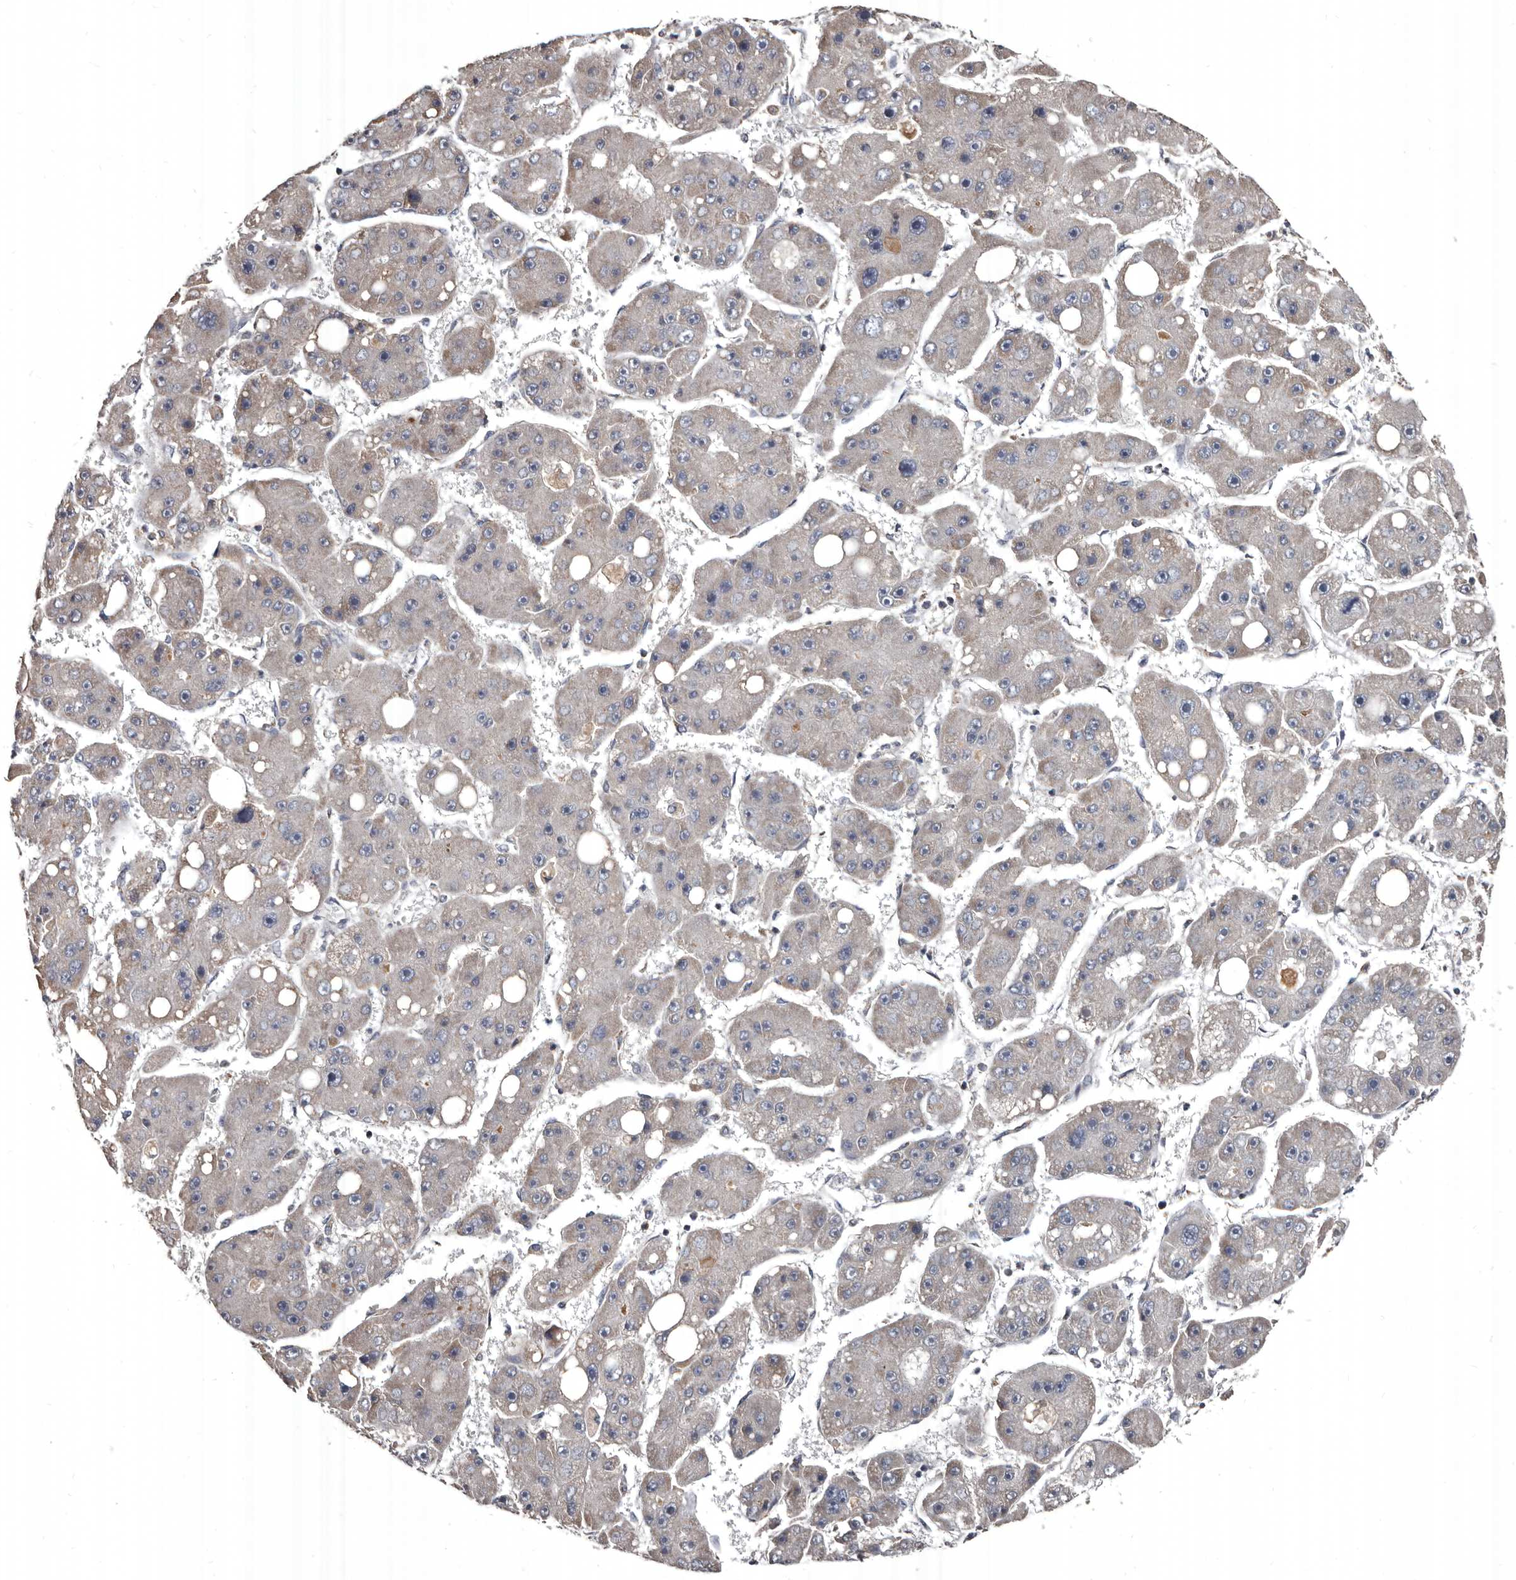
{"staining": {"intensity": "weak", "quantity": "<25%", "location": "cytoplasmic/membranous"}, "tissue": "liver cancer", "cell_type": "Tumor cells", "image_type": "cancer", "snomed": [{"axis": "morphology", "description": "Carcinoma, Hepatocellular, NOS"}, {"axis": "topography", "description": "Liver"}], "caption": "This is an IHC photomicrograph of liver cancer (hepatocellular carcinoma). There is no staining in tumor cells.", "gene": "GREB1", "patient": {"sex": "female", "age": 61}}